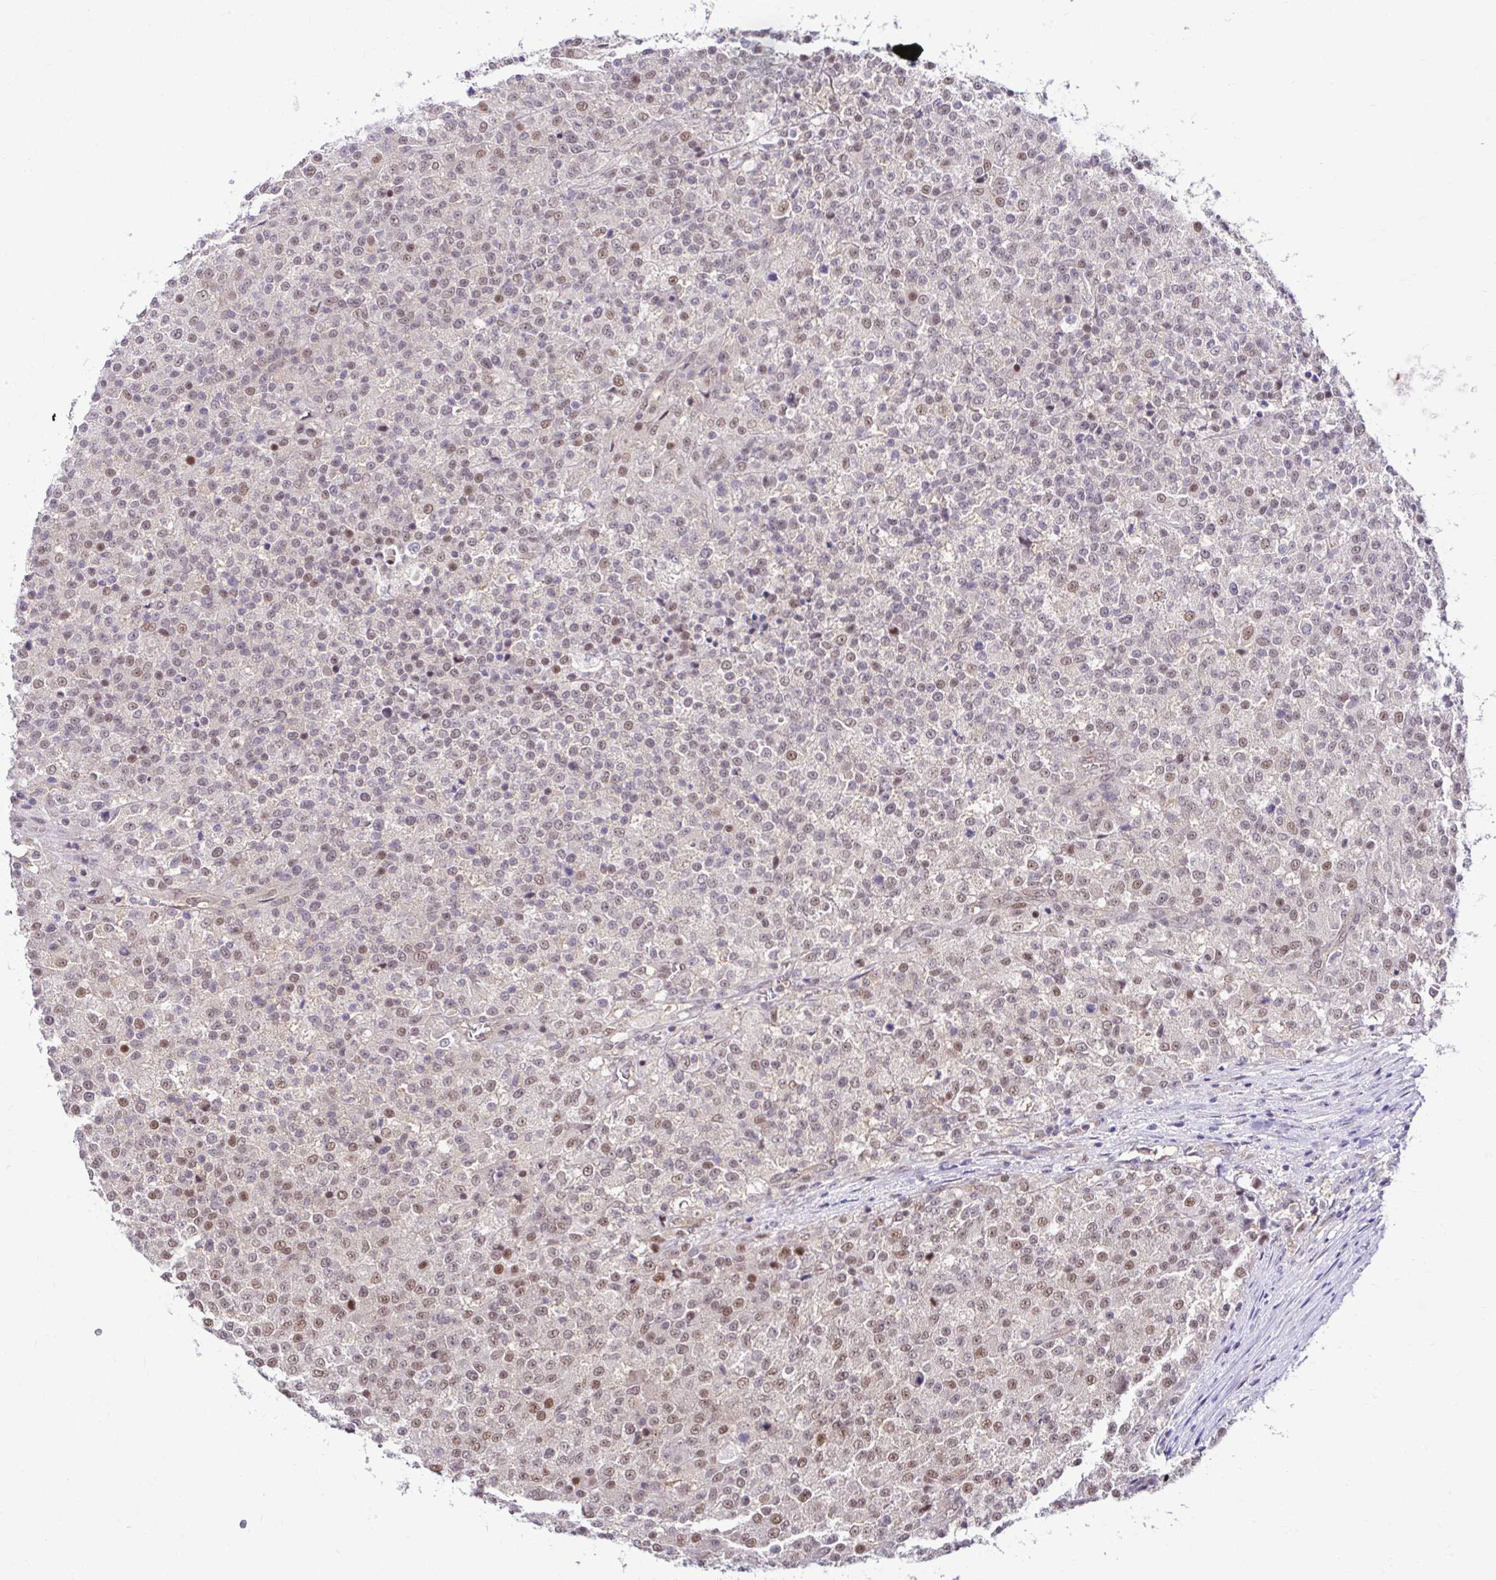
{"staining": {"intensity": "moderate", "quantity": "25%-75%", "location": "nuclear"}, "tissue": "testis cancer", "cell_type": "Tumor cells", "image_type": "cancer", "snomed": [{"axis": "morphology", "description": "Seminoma, NOS"}, {"axis": "topography", "description": "Testis"}], "caption": "There is medium levels of moderate nuclear positivity in tumor cells of testis cancer (seminoma), as demonstrated by immunohistochemical staining (brown color).", "gene": "PSMD3", "patient": {"sex": "male", "age": 59}}